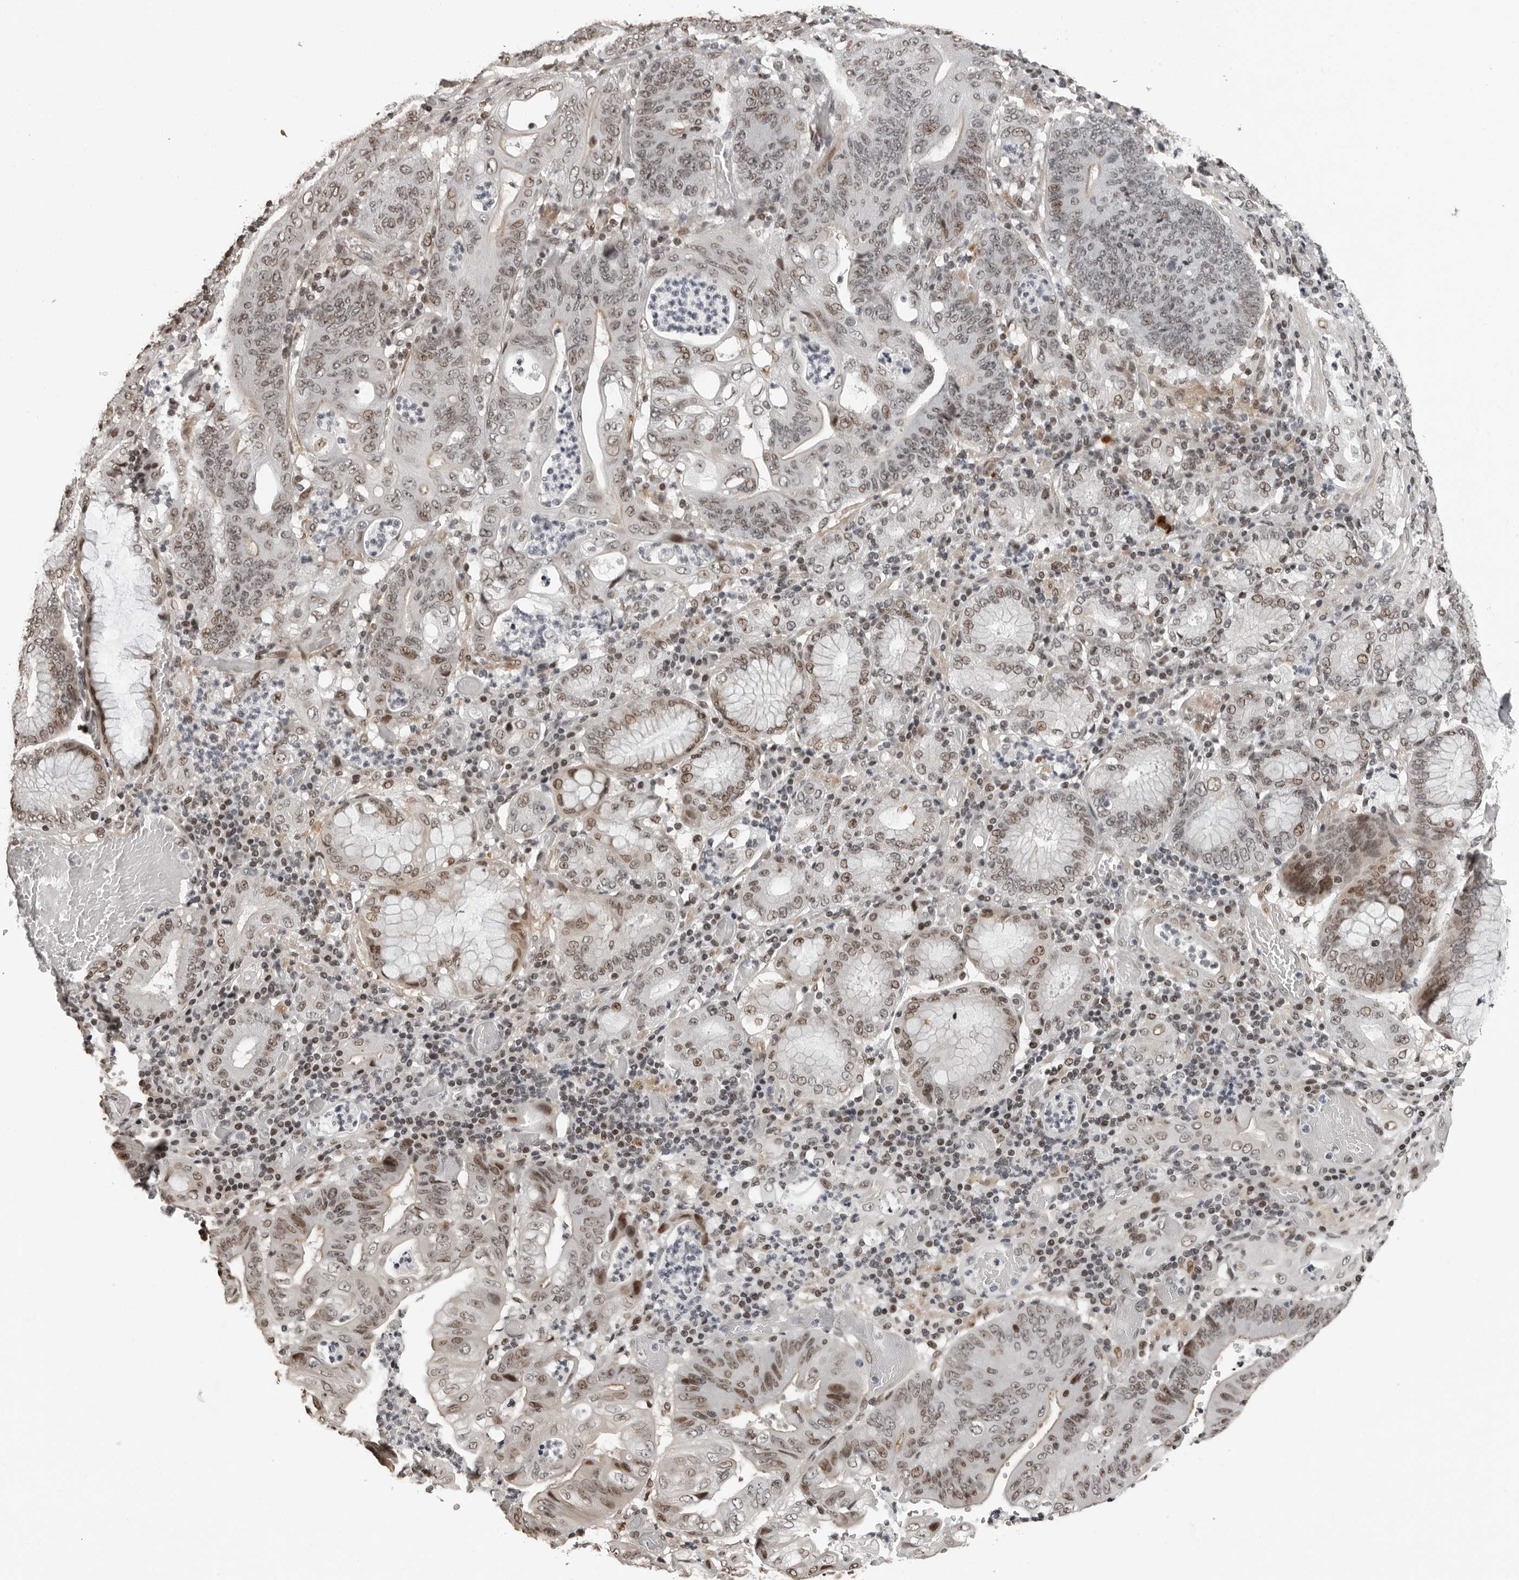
{"staining": {"intensity": "moderate", "quantity": "<25%", "location": "nuclear"}, "tissue": "stomach cancer", "cell_type": "Tumor cells", "image_type": "cancer", "snomed": [{"axis": "morphology", "description": "Adenocarcinoma, NOS"}, {"axis": "topography", "description": "Stomach"}], "caption": "Immunohistochemistry (IHC) photomicrograph of adenocarcinoma (stomach) stained for a protein (brown), which demonstrates low levels of moderate nuclear expression in approximately <25% of tumor cells.", "gene": "ORC1", "patient": {"sex": "female", "age": 73}}